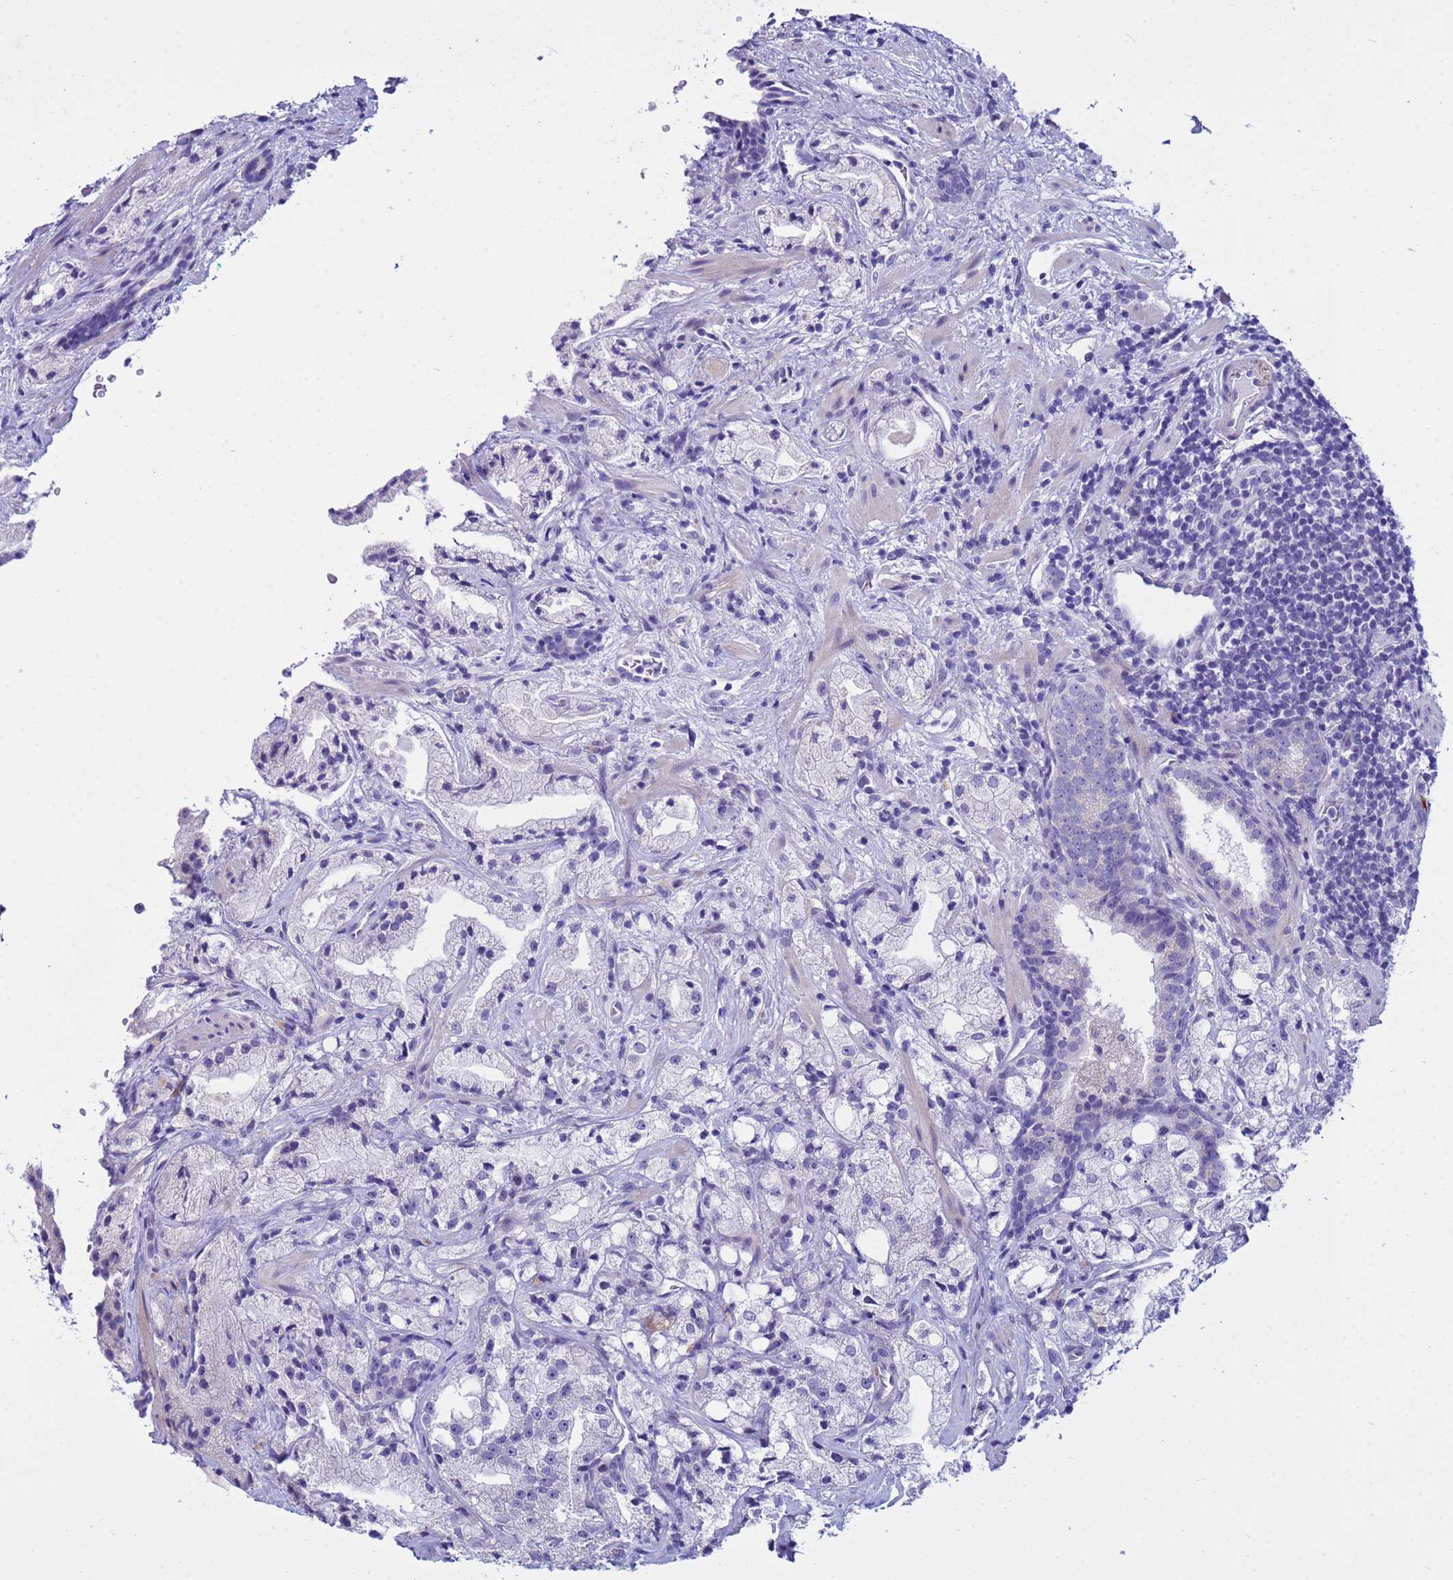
{"staining": {"intensity": "negative", "quantity": "none", "location": "none"}, "tissue": "prostate cancer", "cell_type": "Tumor cells", "image_type": "cancer", "snomed": [{"axis": "morphology", "description": "Adenocarcinoma, High grade"}, {"axis": "topography", "description": "Prostate"}], "caption": "This micrograph is of high-grade adenocarcinoma (prostate) stained with immunohistochemistry to label a protein in brown with the nuclei are counter-stained blue. There is no expression in tumor cells.", "gene": "IGSF11", "patient": {"sex": "male", "age": 64}}